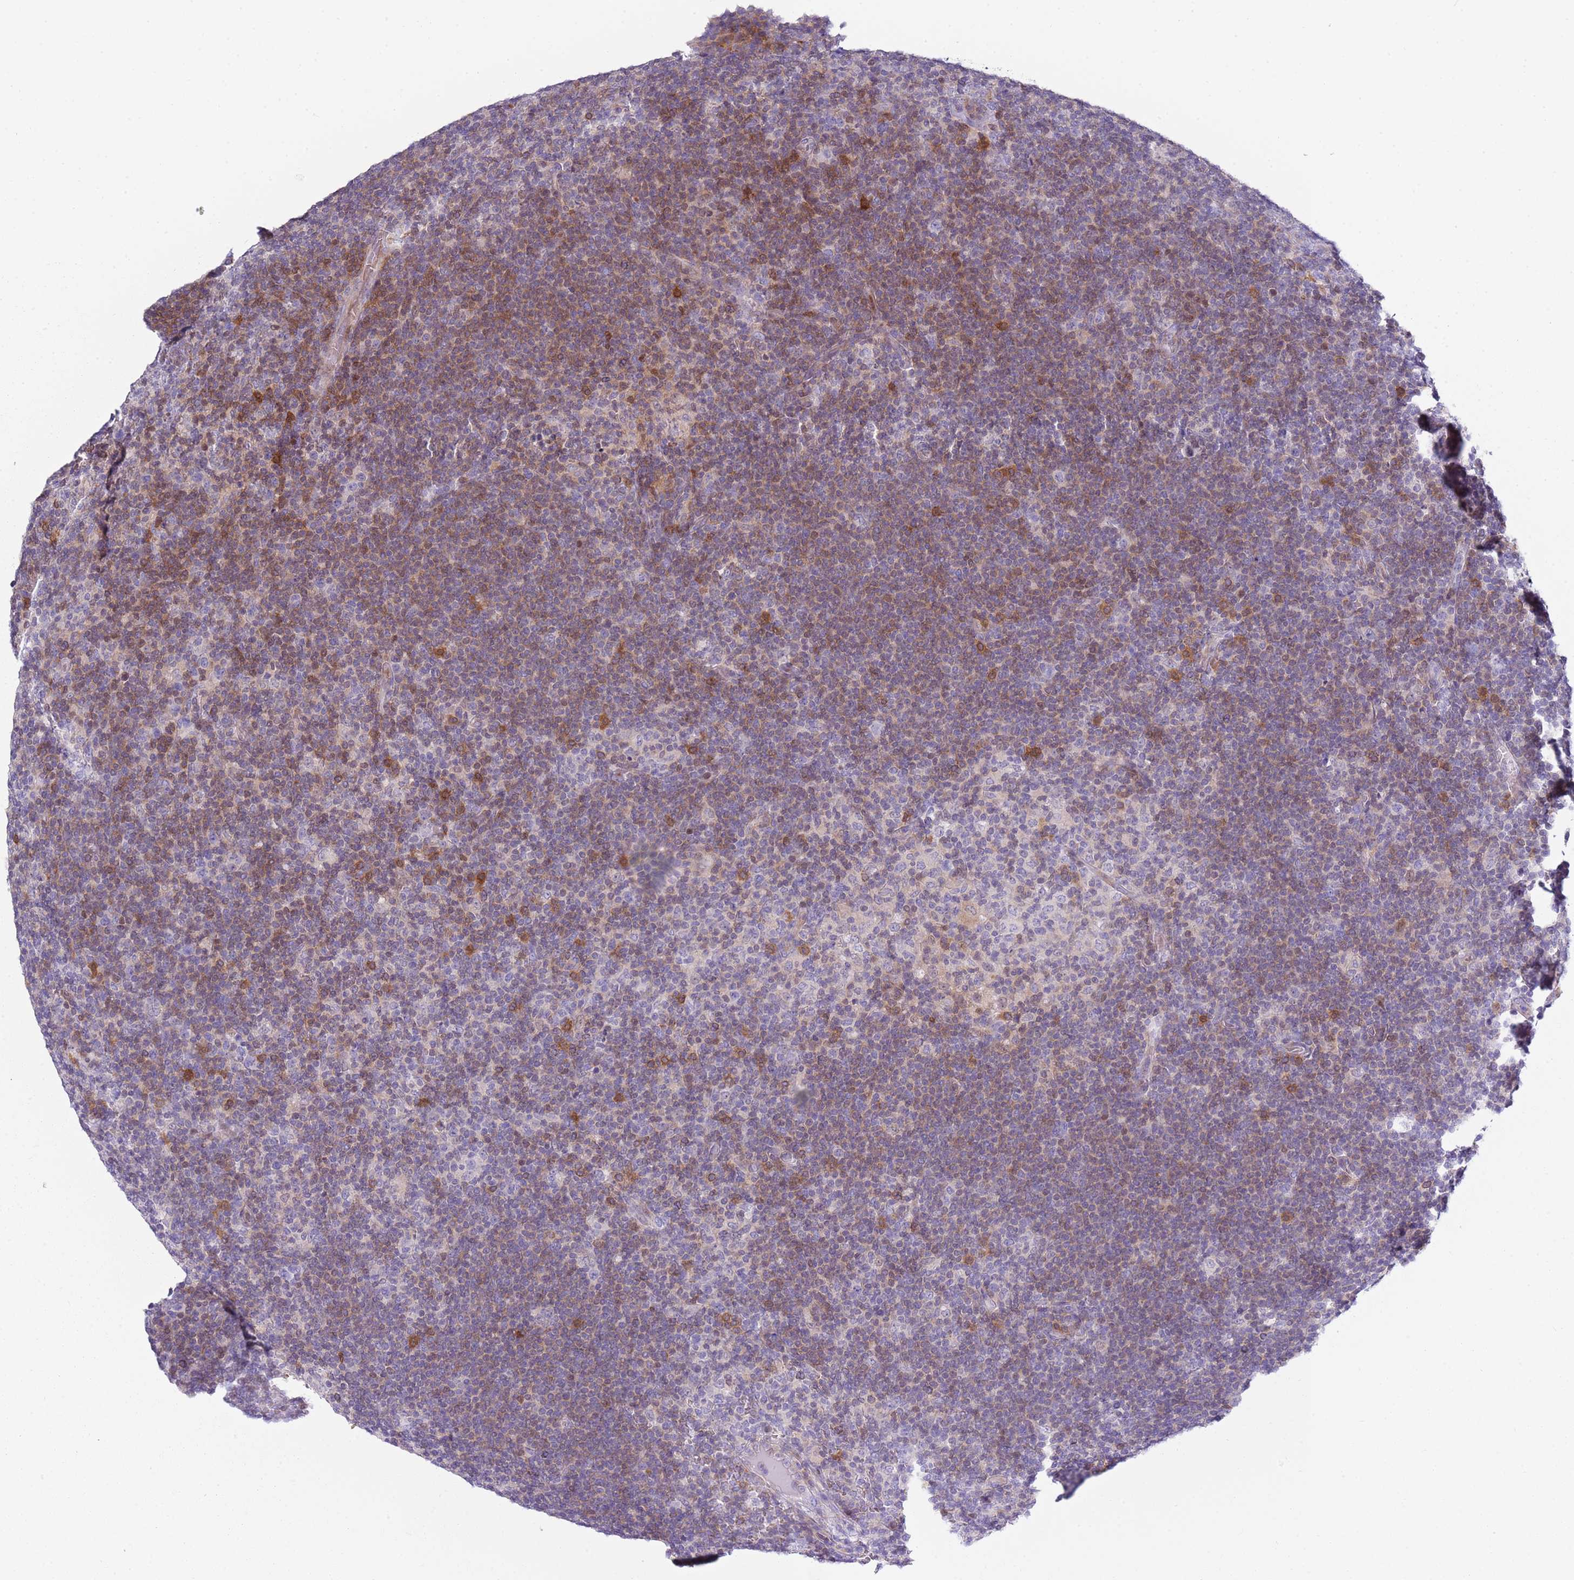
{"staining": {"intensity": "negative", "quantity": "none", "location": "none"}, "tissue": "lymphoma", "cell_type": "Tumor cells", "image_type": "cancer", "snomed": [{"axis": "morphology", "description": "Hodgkin's disease, NOS"}, {"axis": "topography", "description": "Lymph node"}], "caption": "A photomicrograph of human Hodgkin's disease is negative for staining in tumor cells.", "gene": "NBPF6", "patient": {"sex": "female", "age": 57}}